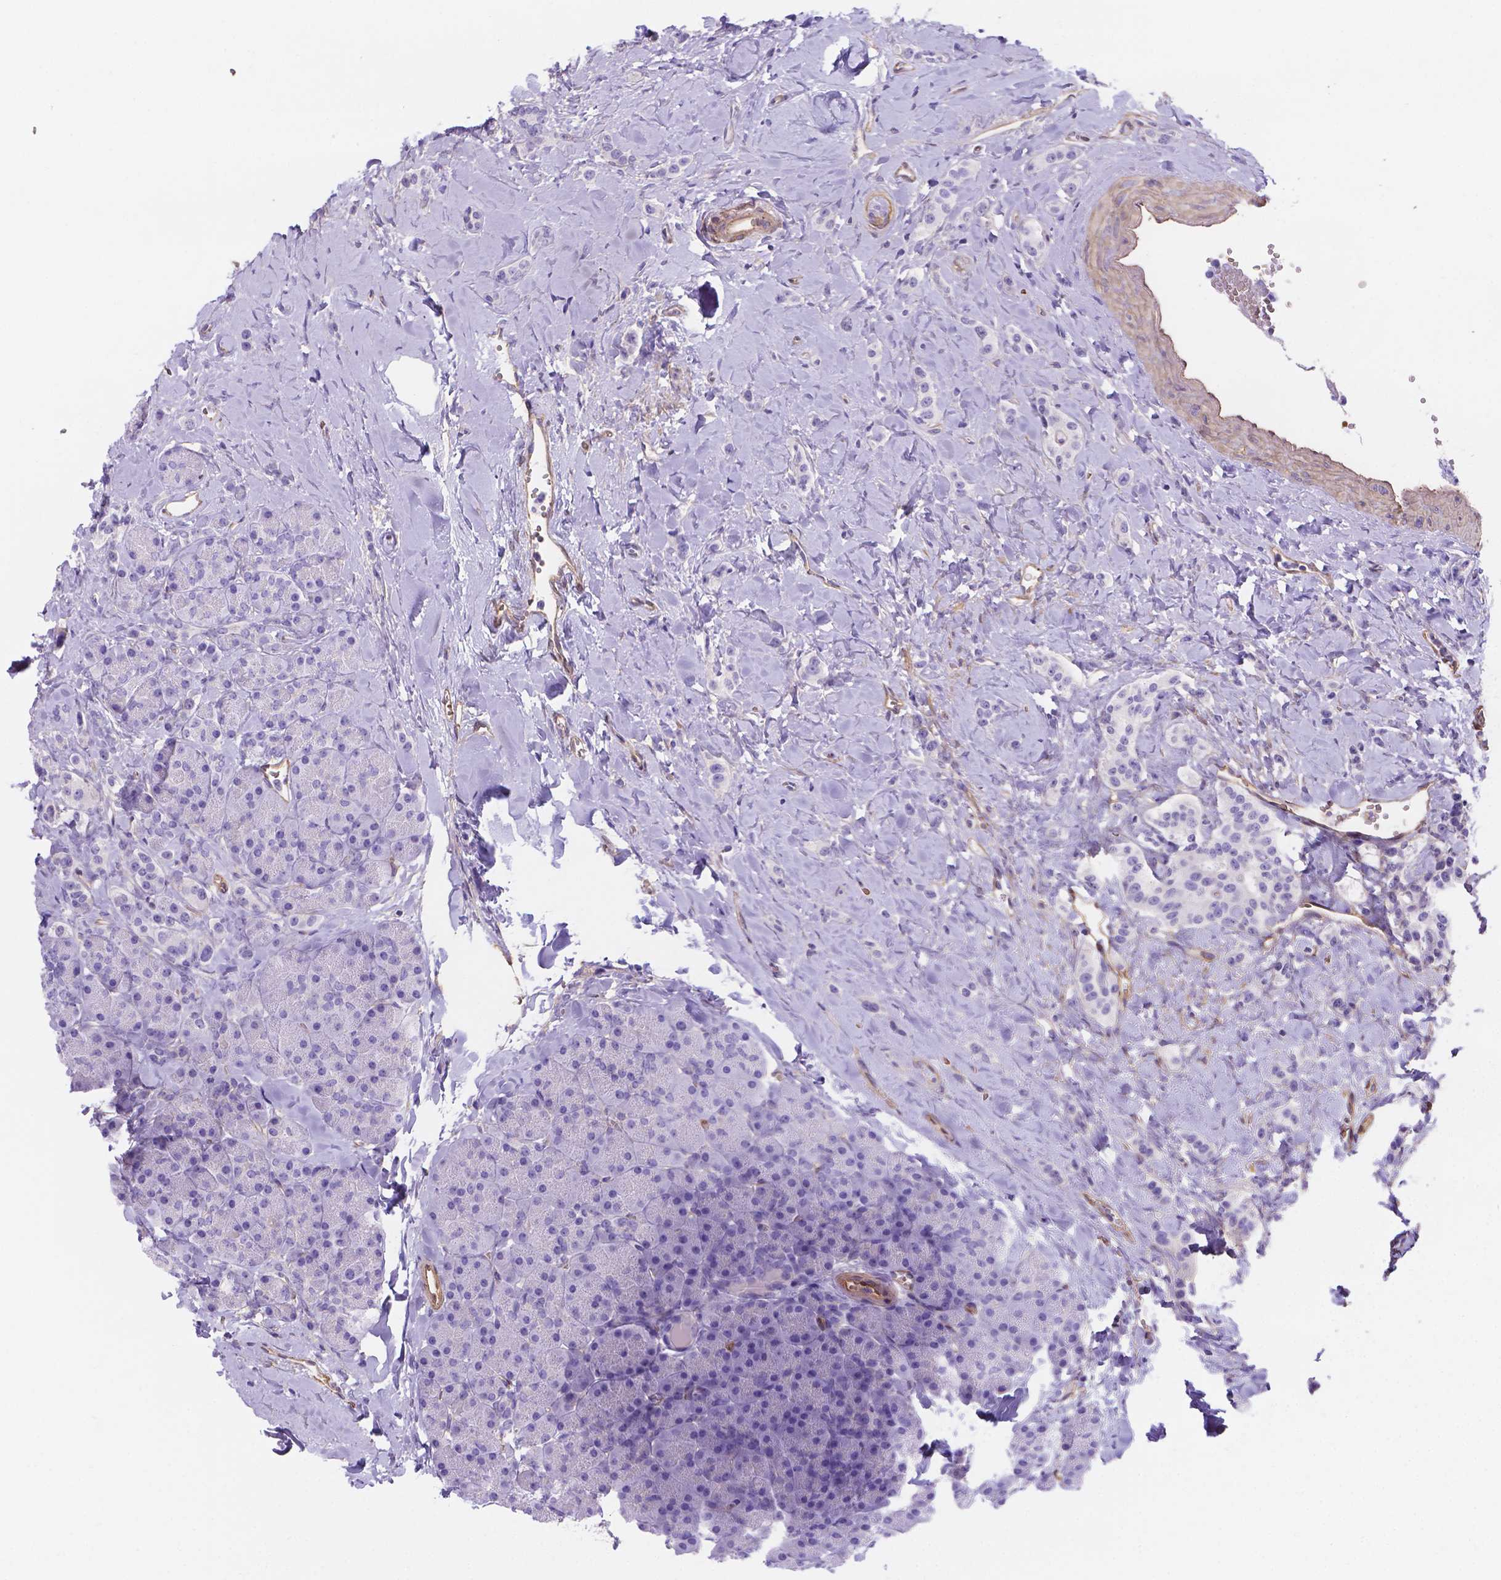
{"staining": {"intensity": "negative", "quantity": "none", "location": "none"}, "tissue": "carcinoid", "cell_type": "Tumor cells", "image_type": "cancer", "snomed": [{"axis": "morphology", "description": "Normal tissue, NOS"}, {"axis": "morphology", "description": "Carcinoid, malignant, NOS"}, {"axis": "topography", "description": "Pancreas"}], "caption": "Tumor cells show no significant protein expression in malignant carcinoid.", "gene": "SLC40A1", "patient": {"sex": "male", "age": 36}}